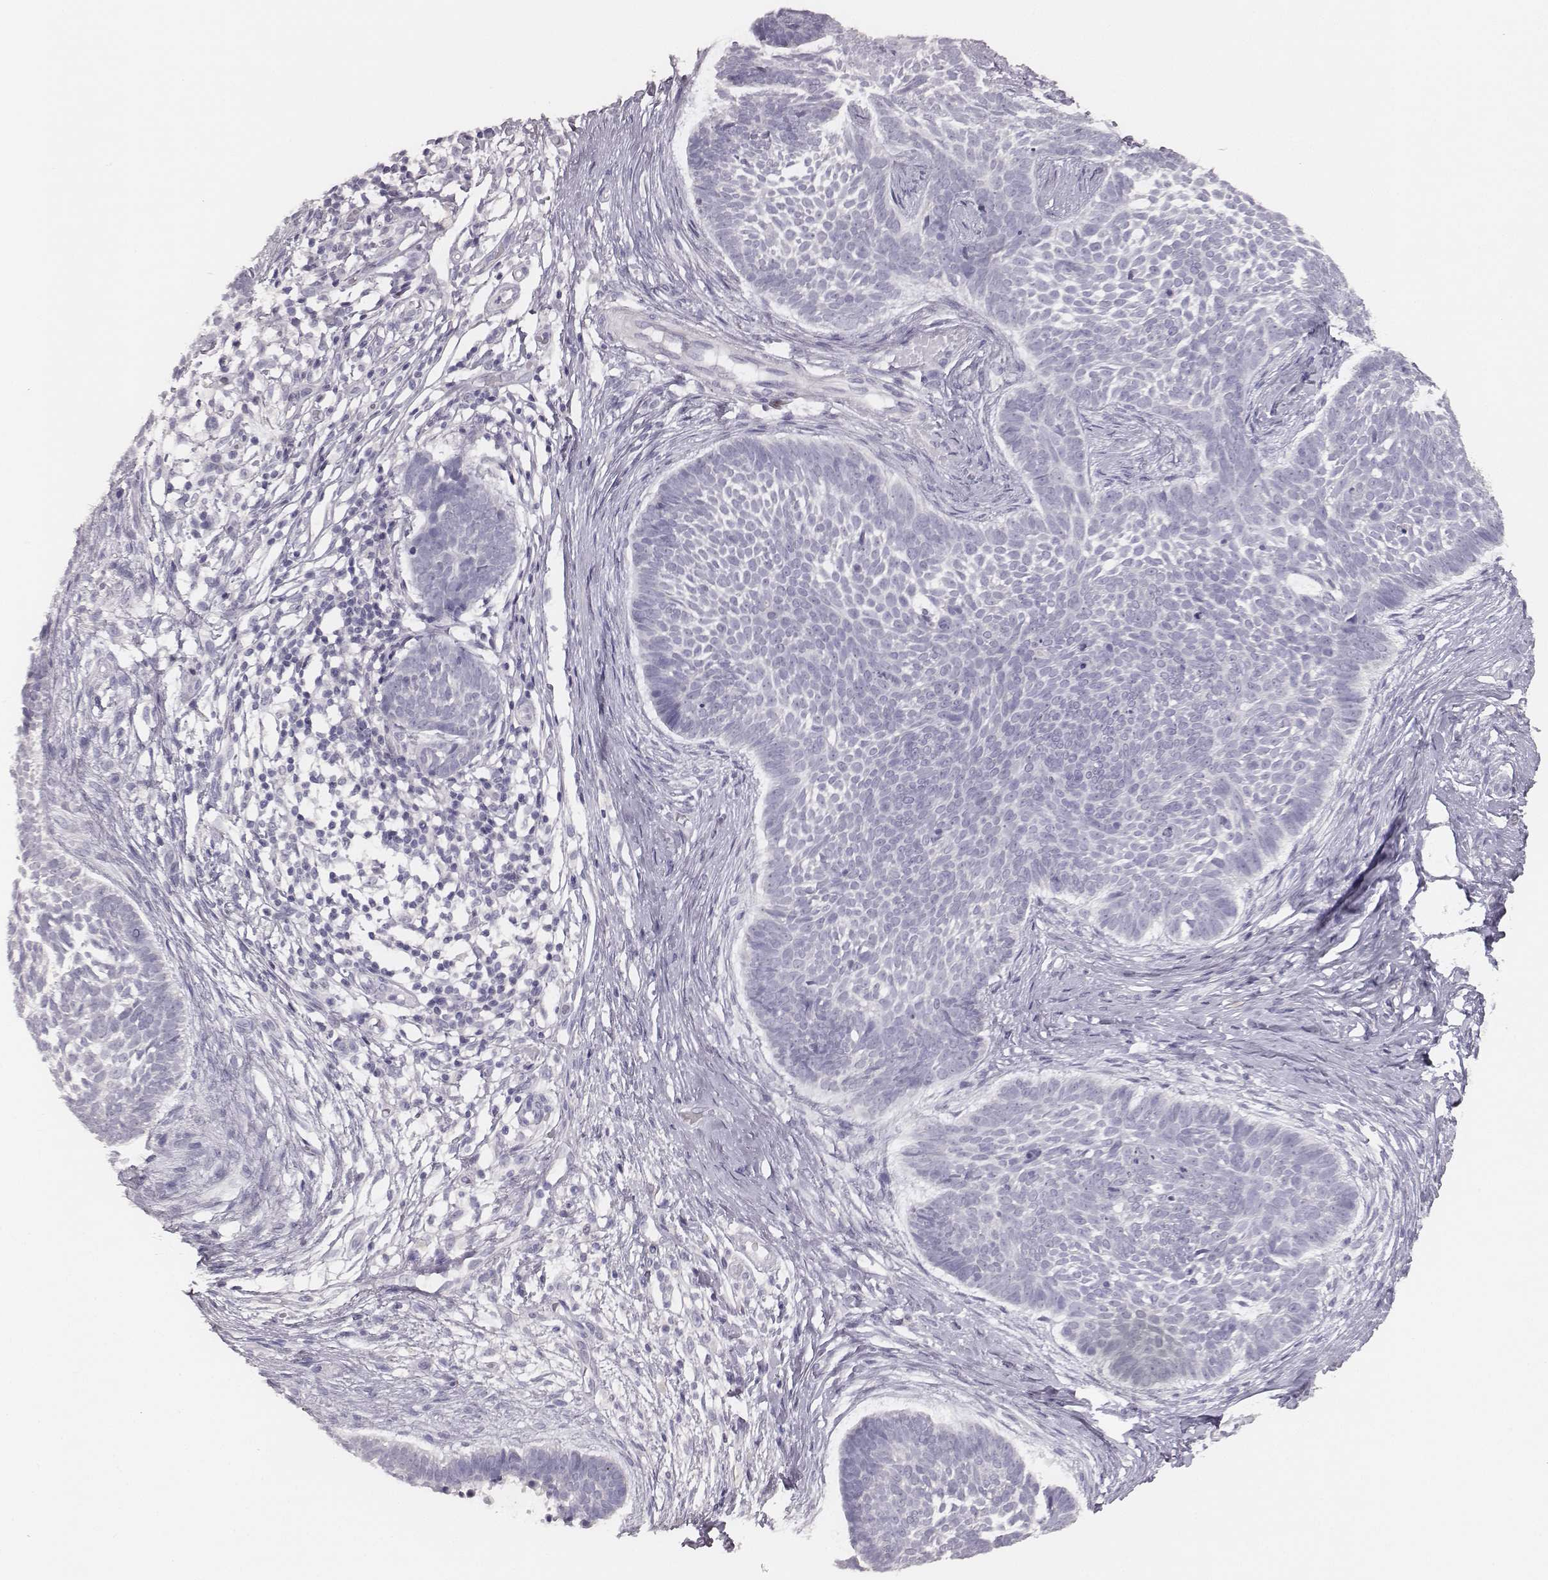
{"staining": {"intensity": "negative", "quantity": "none", "location": "none"}, "tissue": "skin cancer", "cell_type": "Tumor cells", "image_type": "cancer", "snomed": [{"axis": "morphology", "description": "Basal cell carcinoma"}, {"axis": "topography", "description": "Skin"}], "caption": "Skin cancer stained for a protein using immunohistochemistry (IHC) demonstrates no positivity tumor cells.", "gene": "MYH6", "patient": {"sex": "male", "age": 85}}